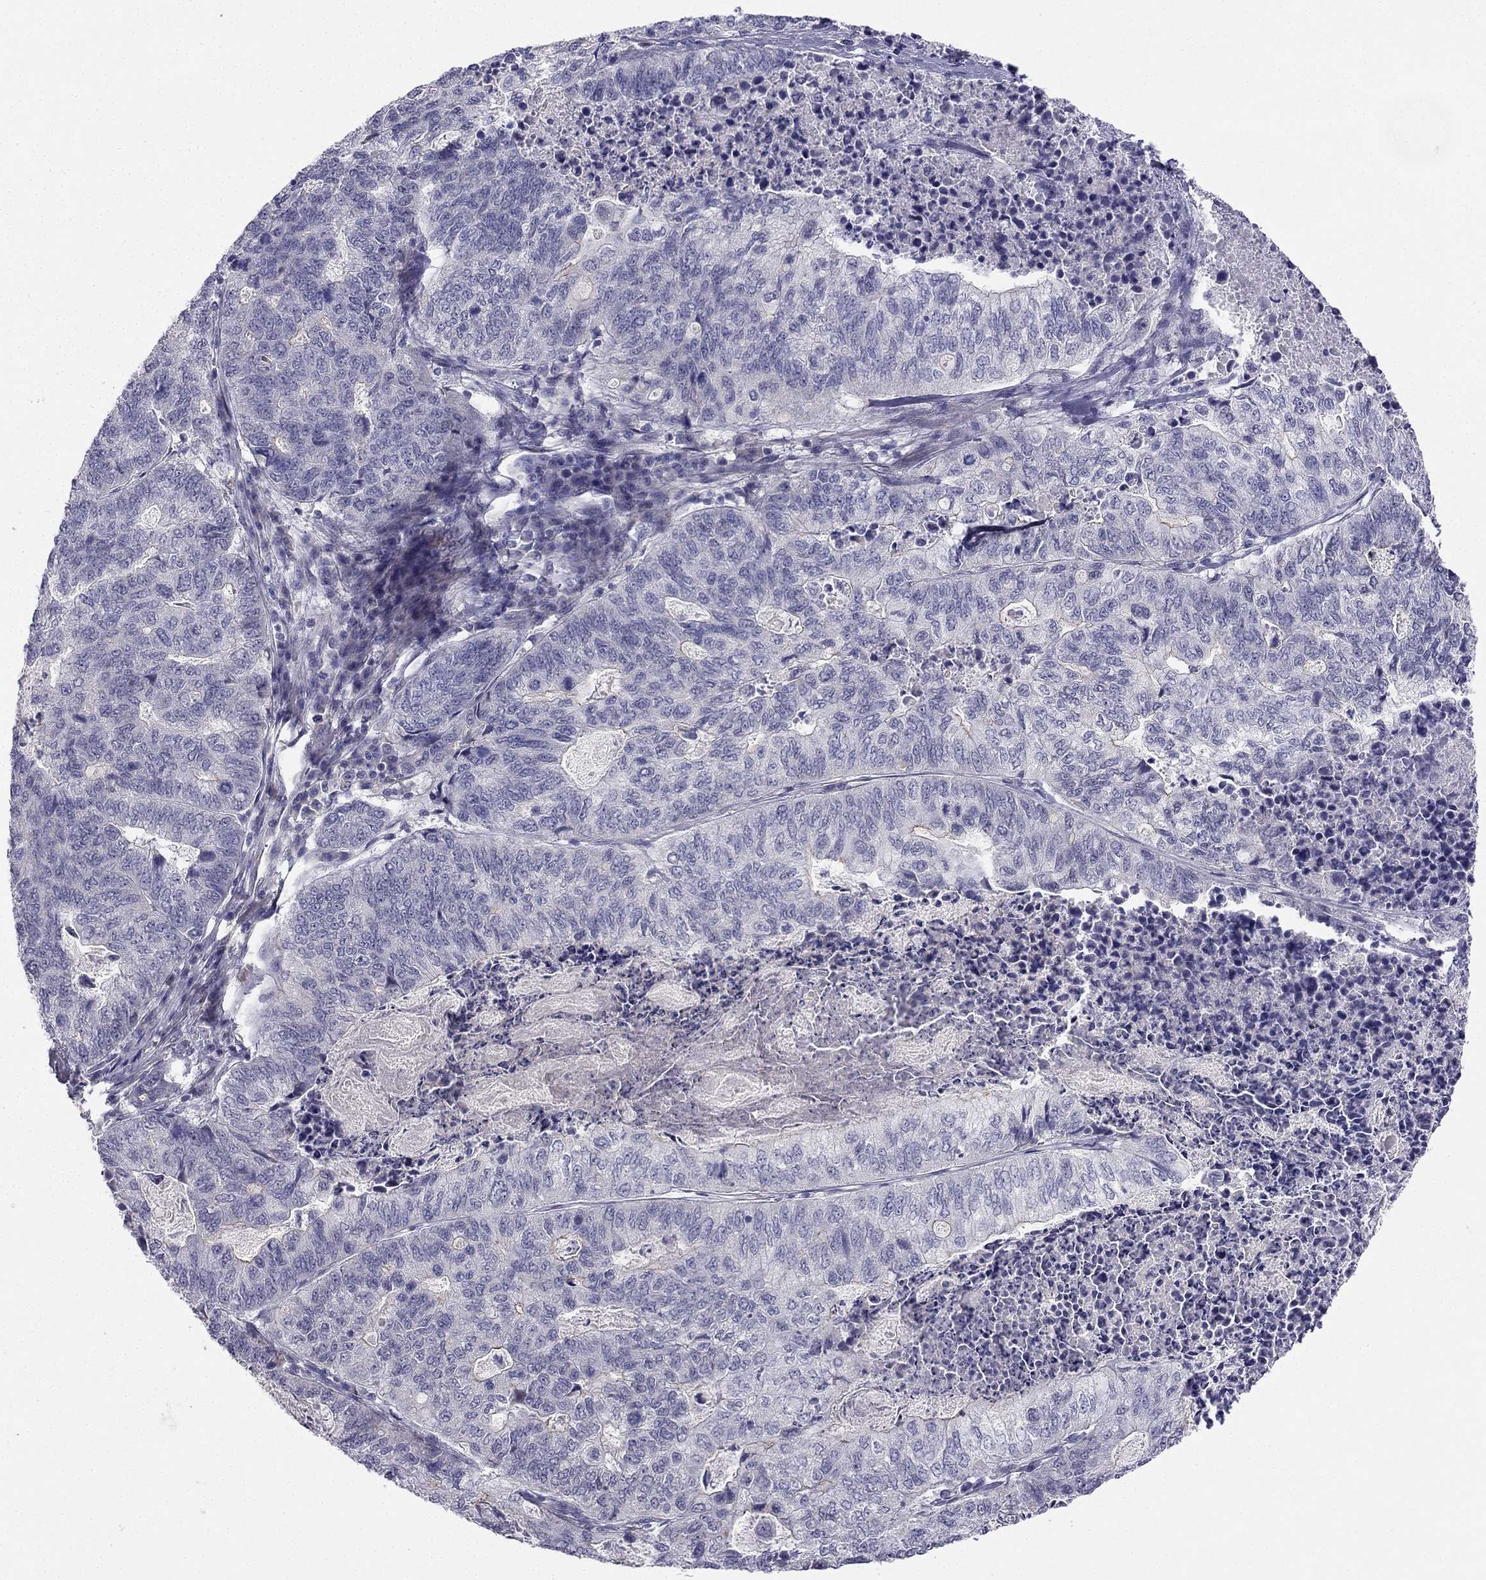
{"staining": {"intensity": "negative", "quantity": "none", "location": "none"}, "tissue": "stomach cancer", "cell_type": "Tumor cells", "image_type": "cancer", "snomed": [{"axis": "morphology", "description": "Adenocarcinoma, NOS"}, {"axis": "topography", "description": "Stomach, upper"}], "caption": "This is a photomicrograph of immunohistochemistry staining of stomach adenocarcinoma, which shows no positivity in tumor cells.", "gene": "CHST8", "patient": {"sex": "female", "age": 67}}